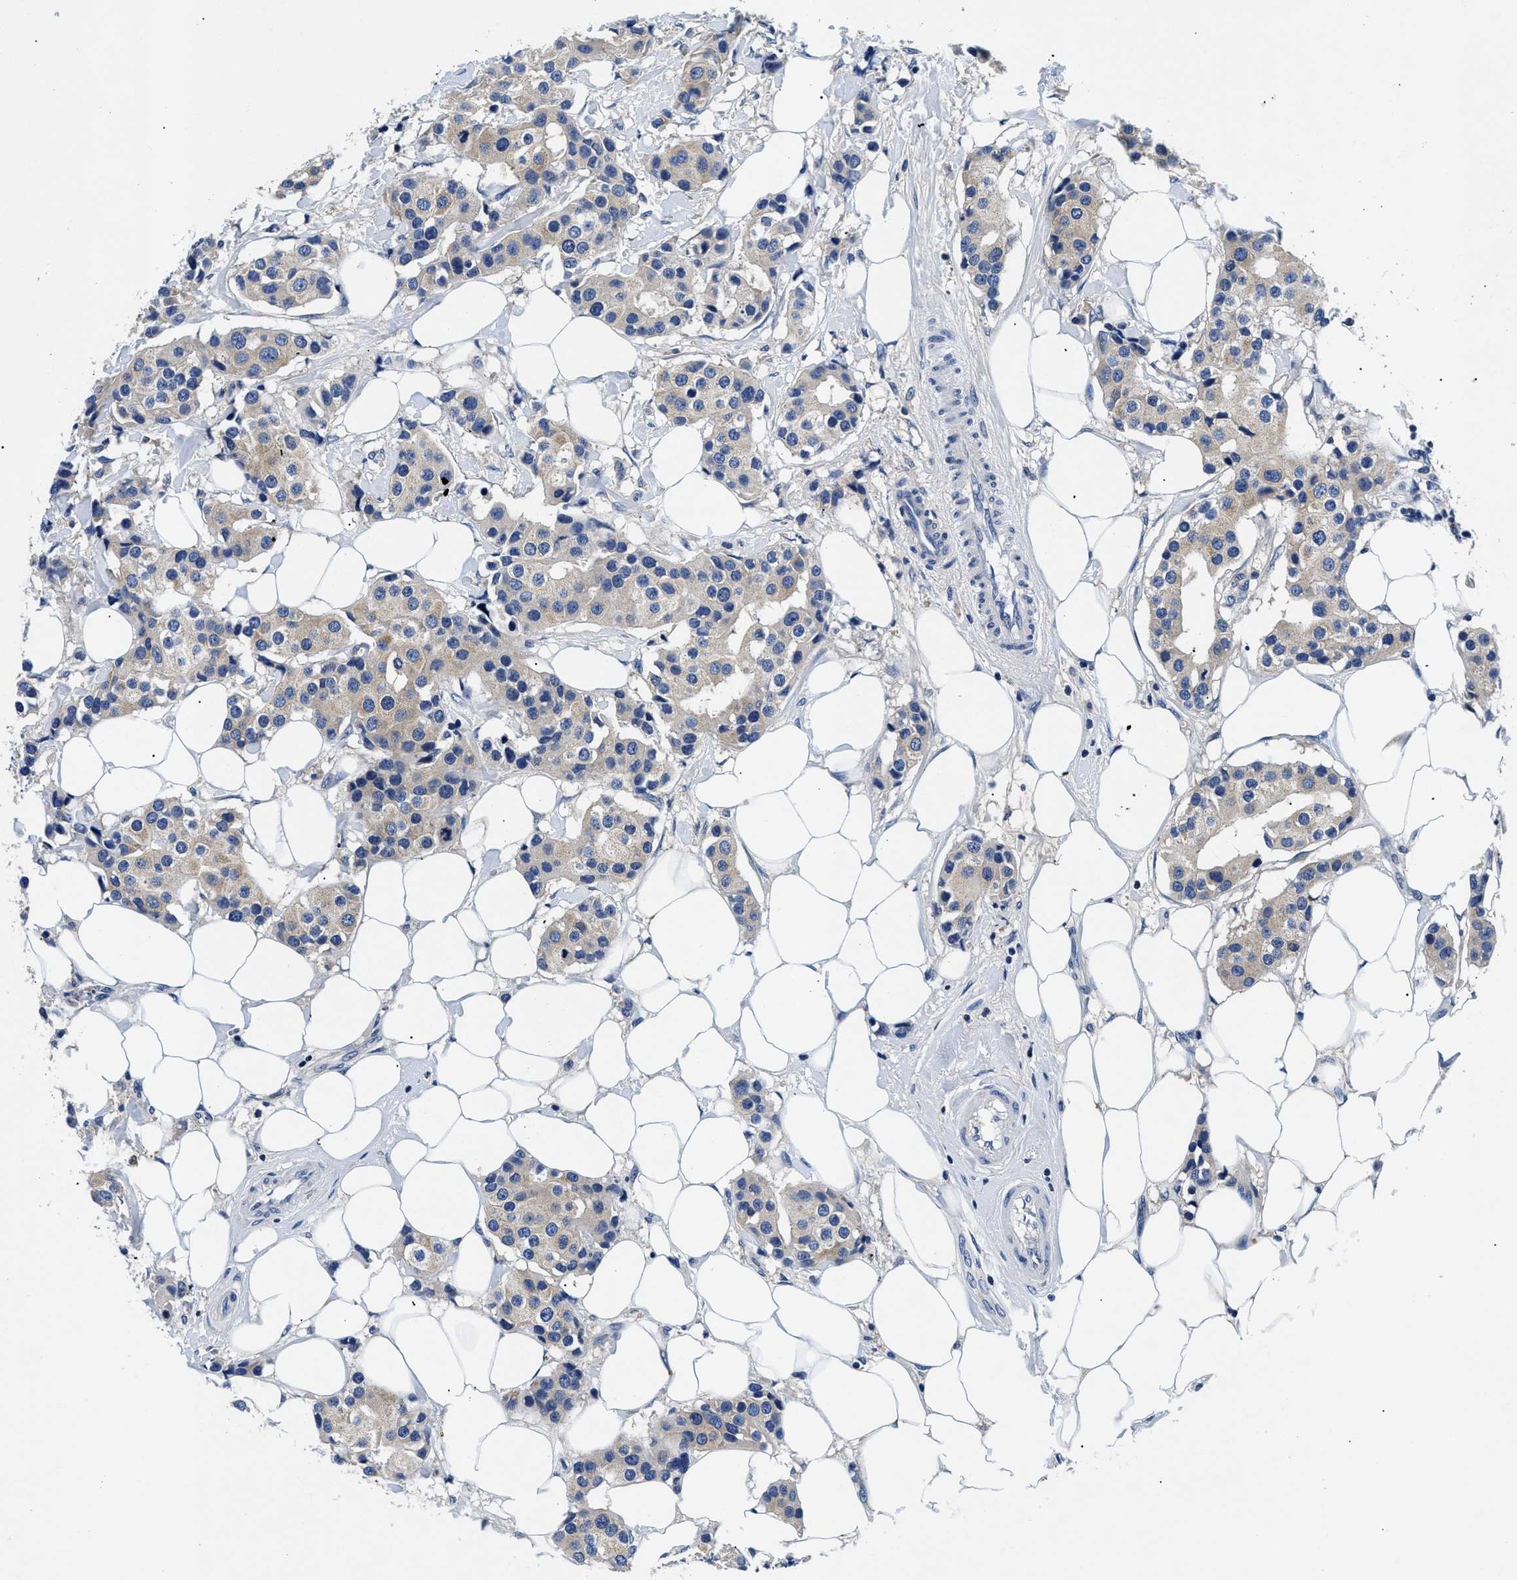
{"staining": {"intensity": "weak", "quantity": ">75%", "location": "cytoplasmic/membranous"}, "tissue": "breast cancer", "cell_type": "Tumor cells", "image_type": "cancer", "snomed": [{"axis": "morphology", "description": "Normal tissue, NOS"}, {"axis": "morphology", "description": "Duct carcinoma"}, {"axis": "topography", "description": "Breast"}], "caption": "This is a histology image of immunohistochemistry (IHC) staining of breast invasive ductal carcinoma, which shows weak expression in the cytoplasmic/membranous of tumor cells.", "gene": "MEA1", "patient": {"sex": "female", "age": 39}}